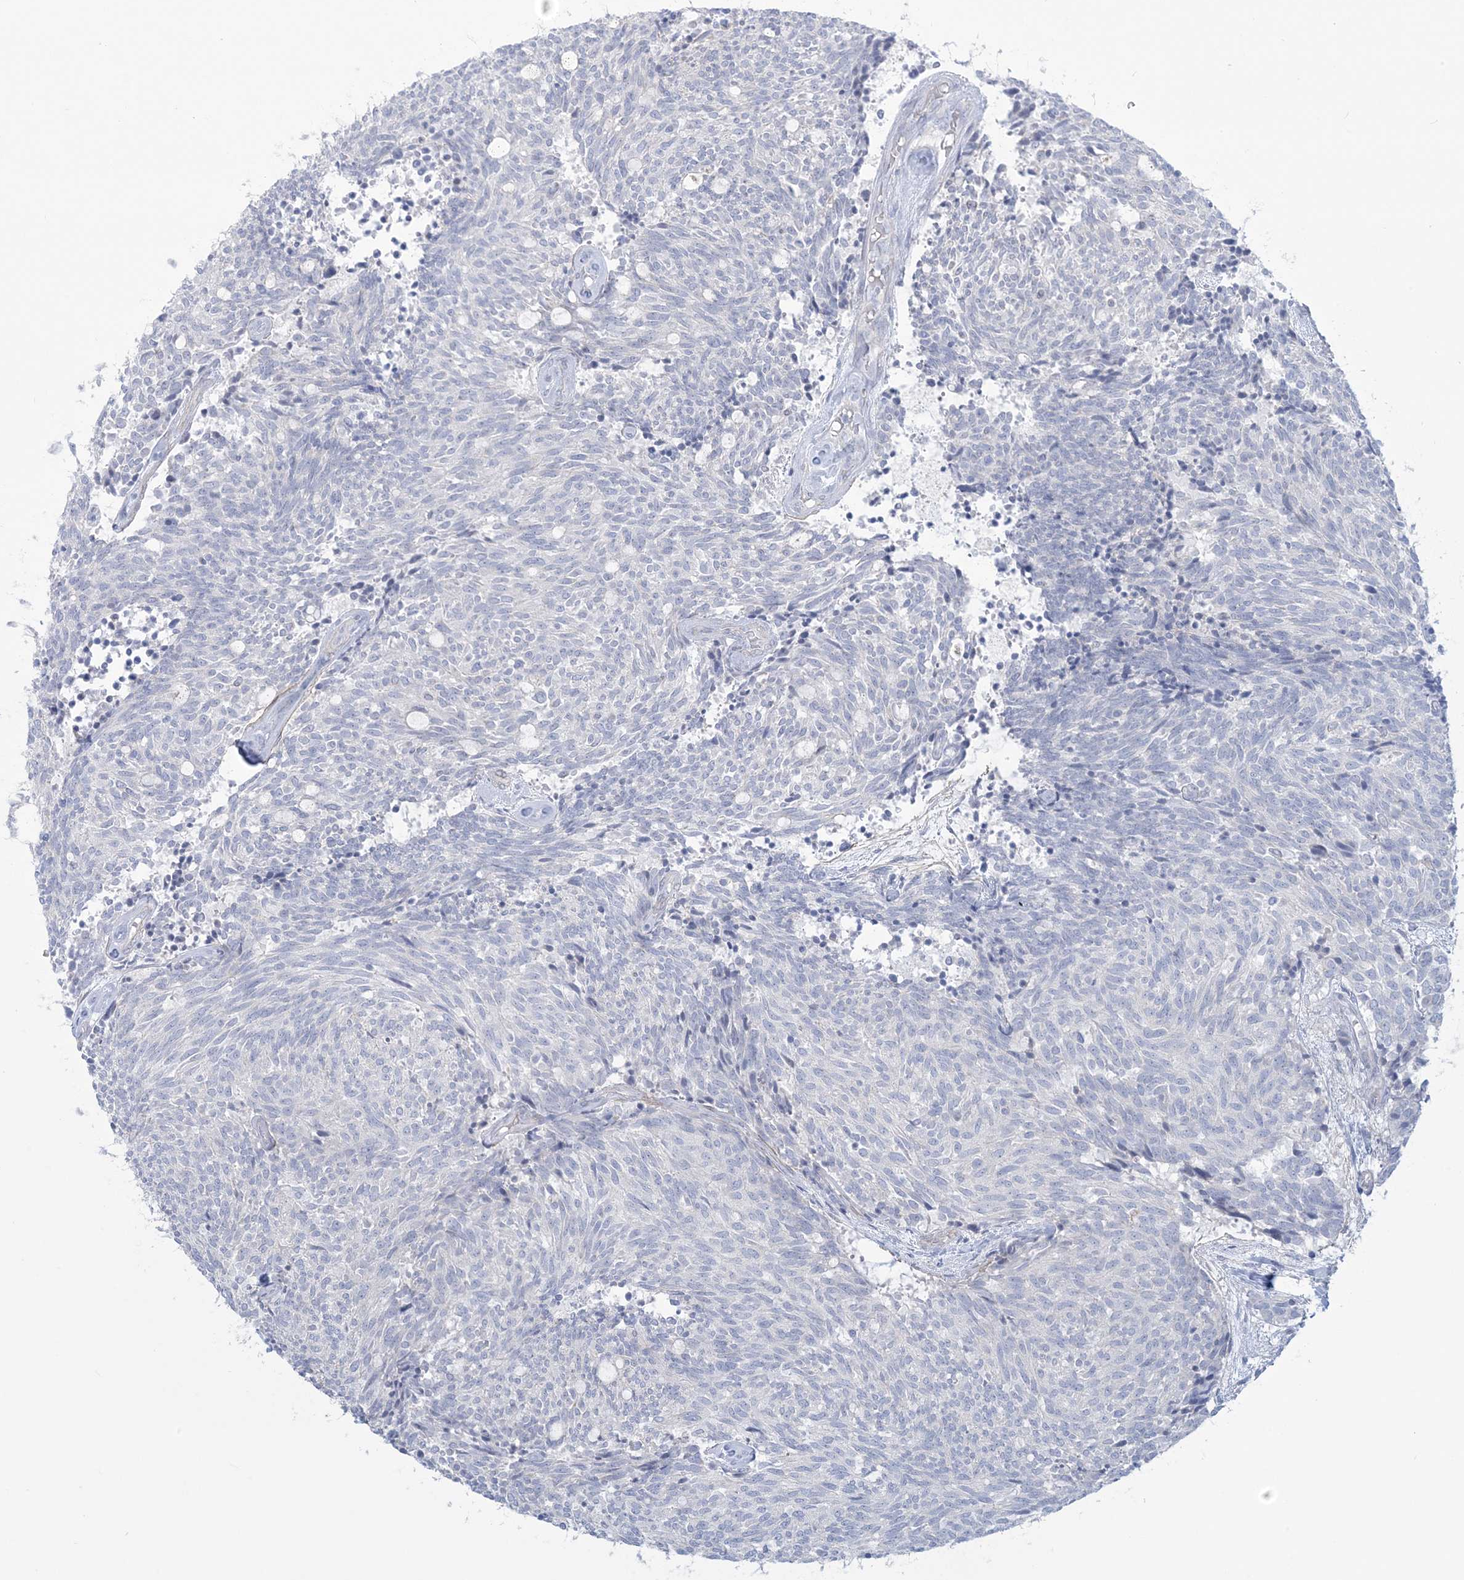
{"staining": {"intensity": "negative", "quantity": "none", "location": "none"}, "tissue": "carcinoid", "cell_type": "Tumor cells", "image_type": "cancer", "snomed": [{"axis": "morphology", "description": "Carcinoid, malignant, NOS"}, {"axis": "topography", "description": "Pancreas"}], "caption": "Immunohistochemistry of carcinoid exhibits no expression in tumor cells.", "gene": "AGXT", "patient": {"sex": "female", "age": 54}}